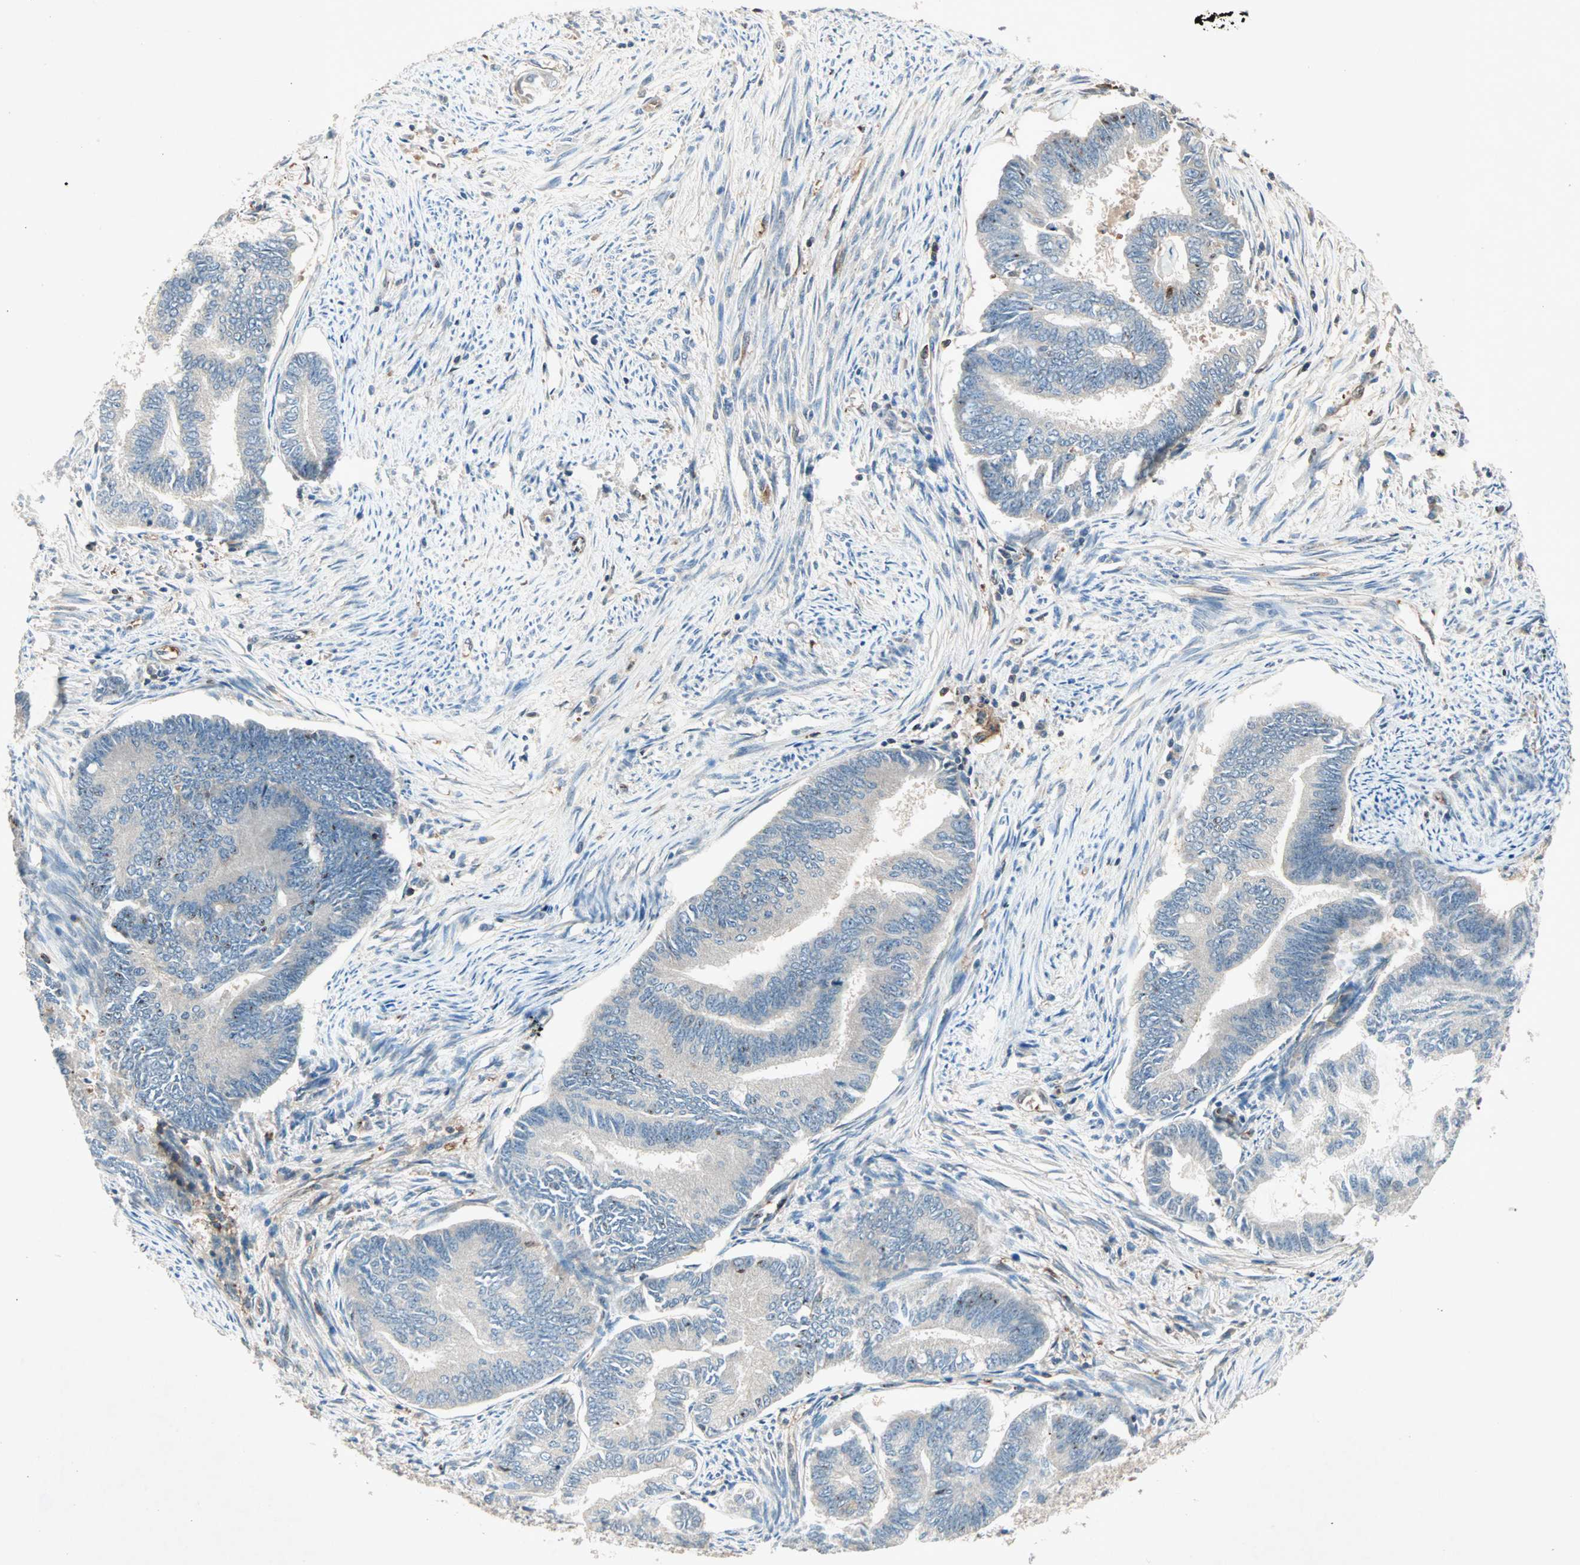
{"staining": {"intensity": "moderate", "quantity": ">75%", "location": "cytoplasmic/membranous"}, "tissue": "endometrial cancer", "cell_type": "Tumor cells", "image_type": "cancer", "snomed": [{"axis": "morphology", "description": "Adenocarcinoma, NOS"}, {"axis": "topography", "description": "Endometrium"}], "caption": "This photomicrograph reveals immunohistochemistry (IHC) staining of endometrial cancer, with medium moderate cytoplasmic/membranous positivity in approximately >75% of tumor cells.", "gene": "TEC", "patient": {"sex": "female", "age": 86}}